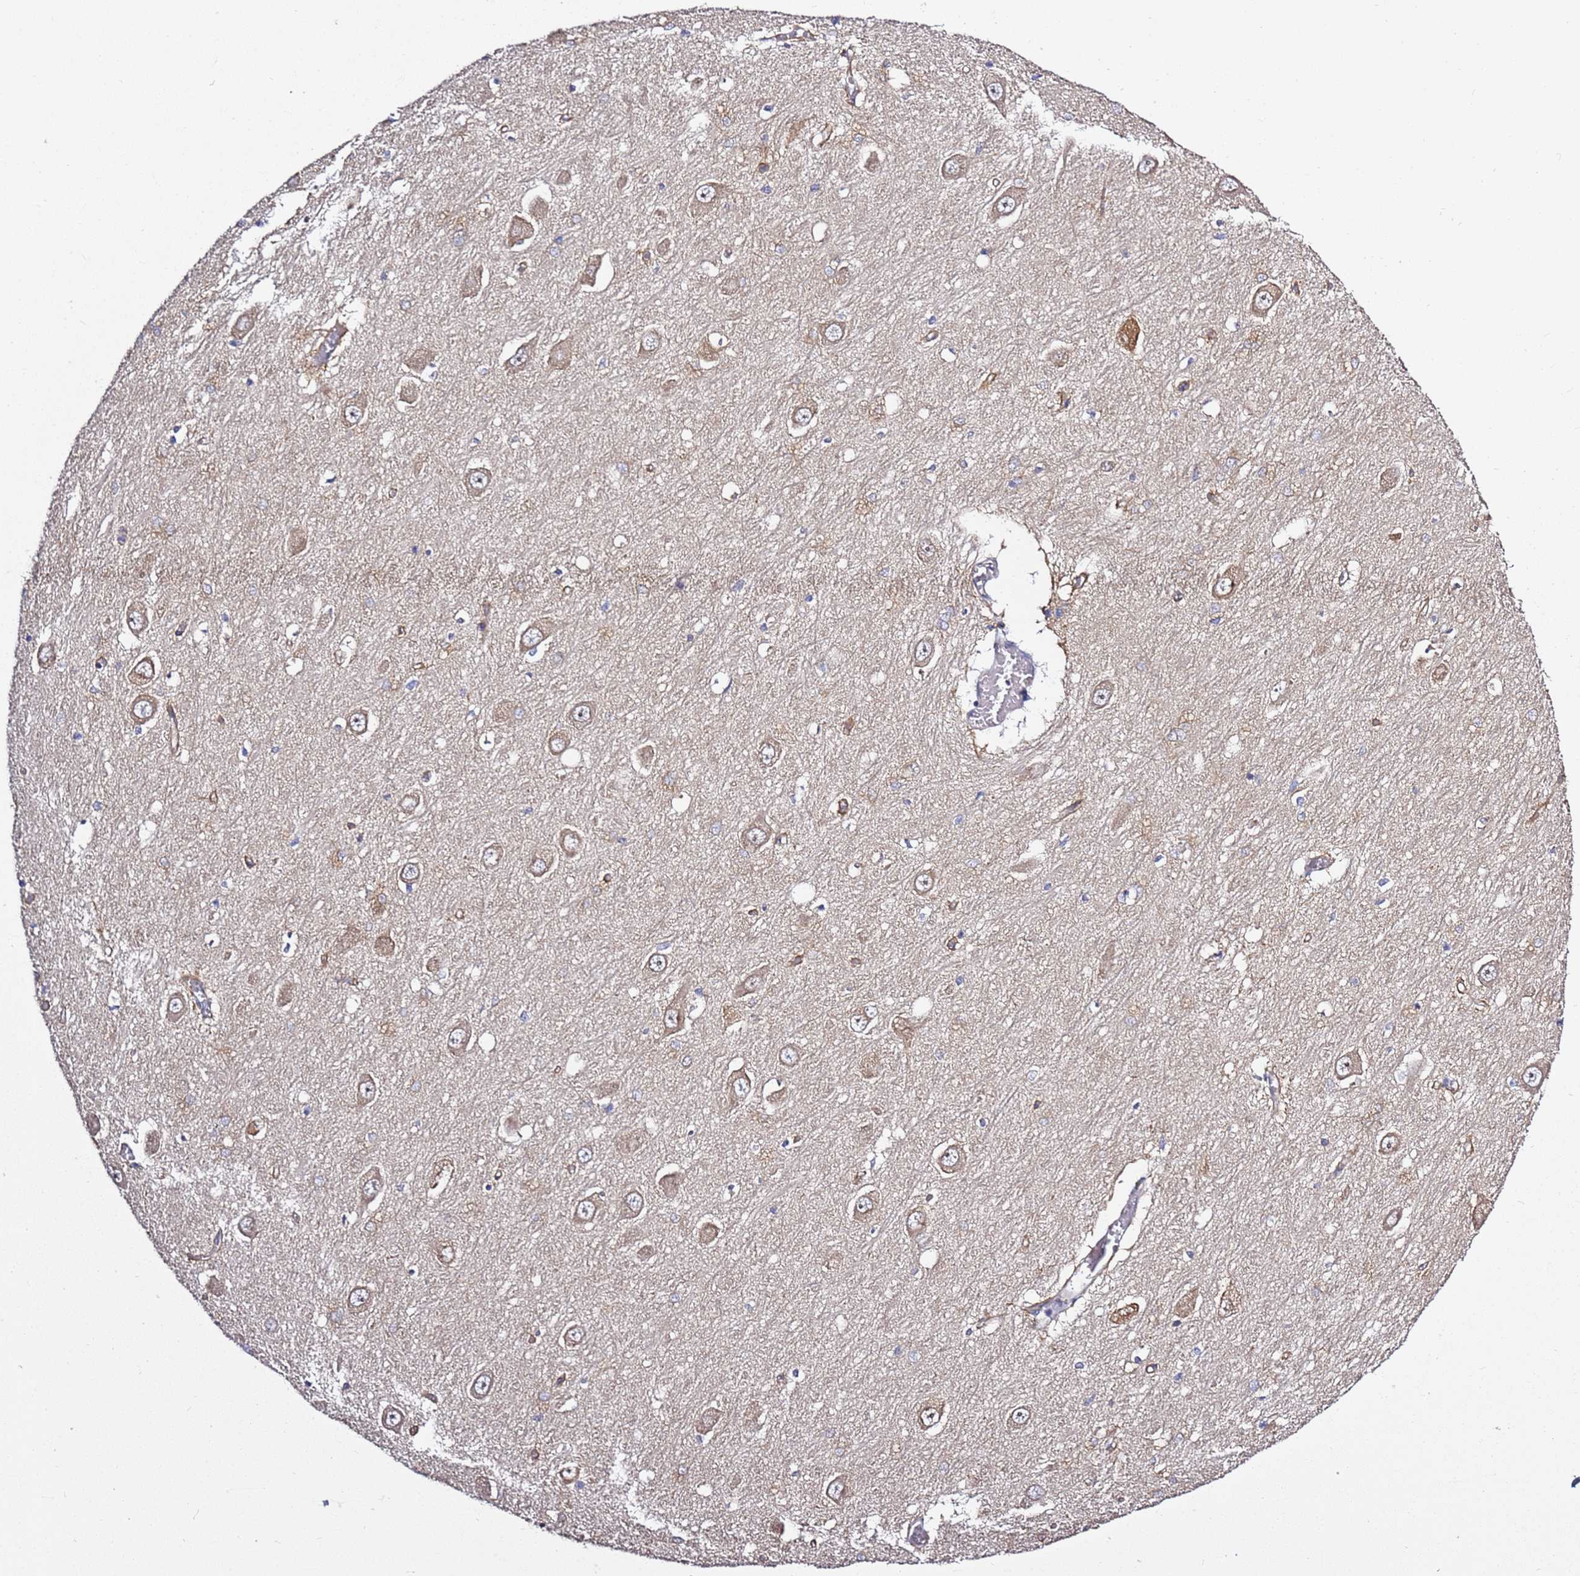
{"staining": {"intensity": "negative", "quantity": "none", "location": "none"}, "tissue": "hippocampus", "cell_type": "Glial cells", "image_type": "normal", "snomed": [{"axis": "morphology", "description": "Normal tissue, NOS"}, {"axis": "topography", "description": "Hippocampus"}], "caption": "IHC histopathology image of unremarkable hippocampus stained for a protein (brown), which displays no expression in glial cells.", "gene": "GNL1", "patient": {"sex": "male", "age": 70}}